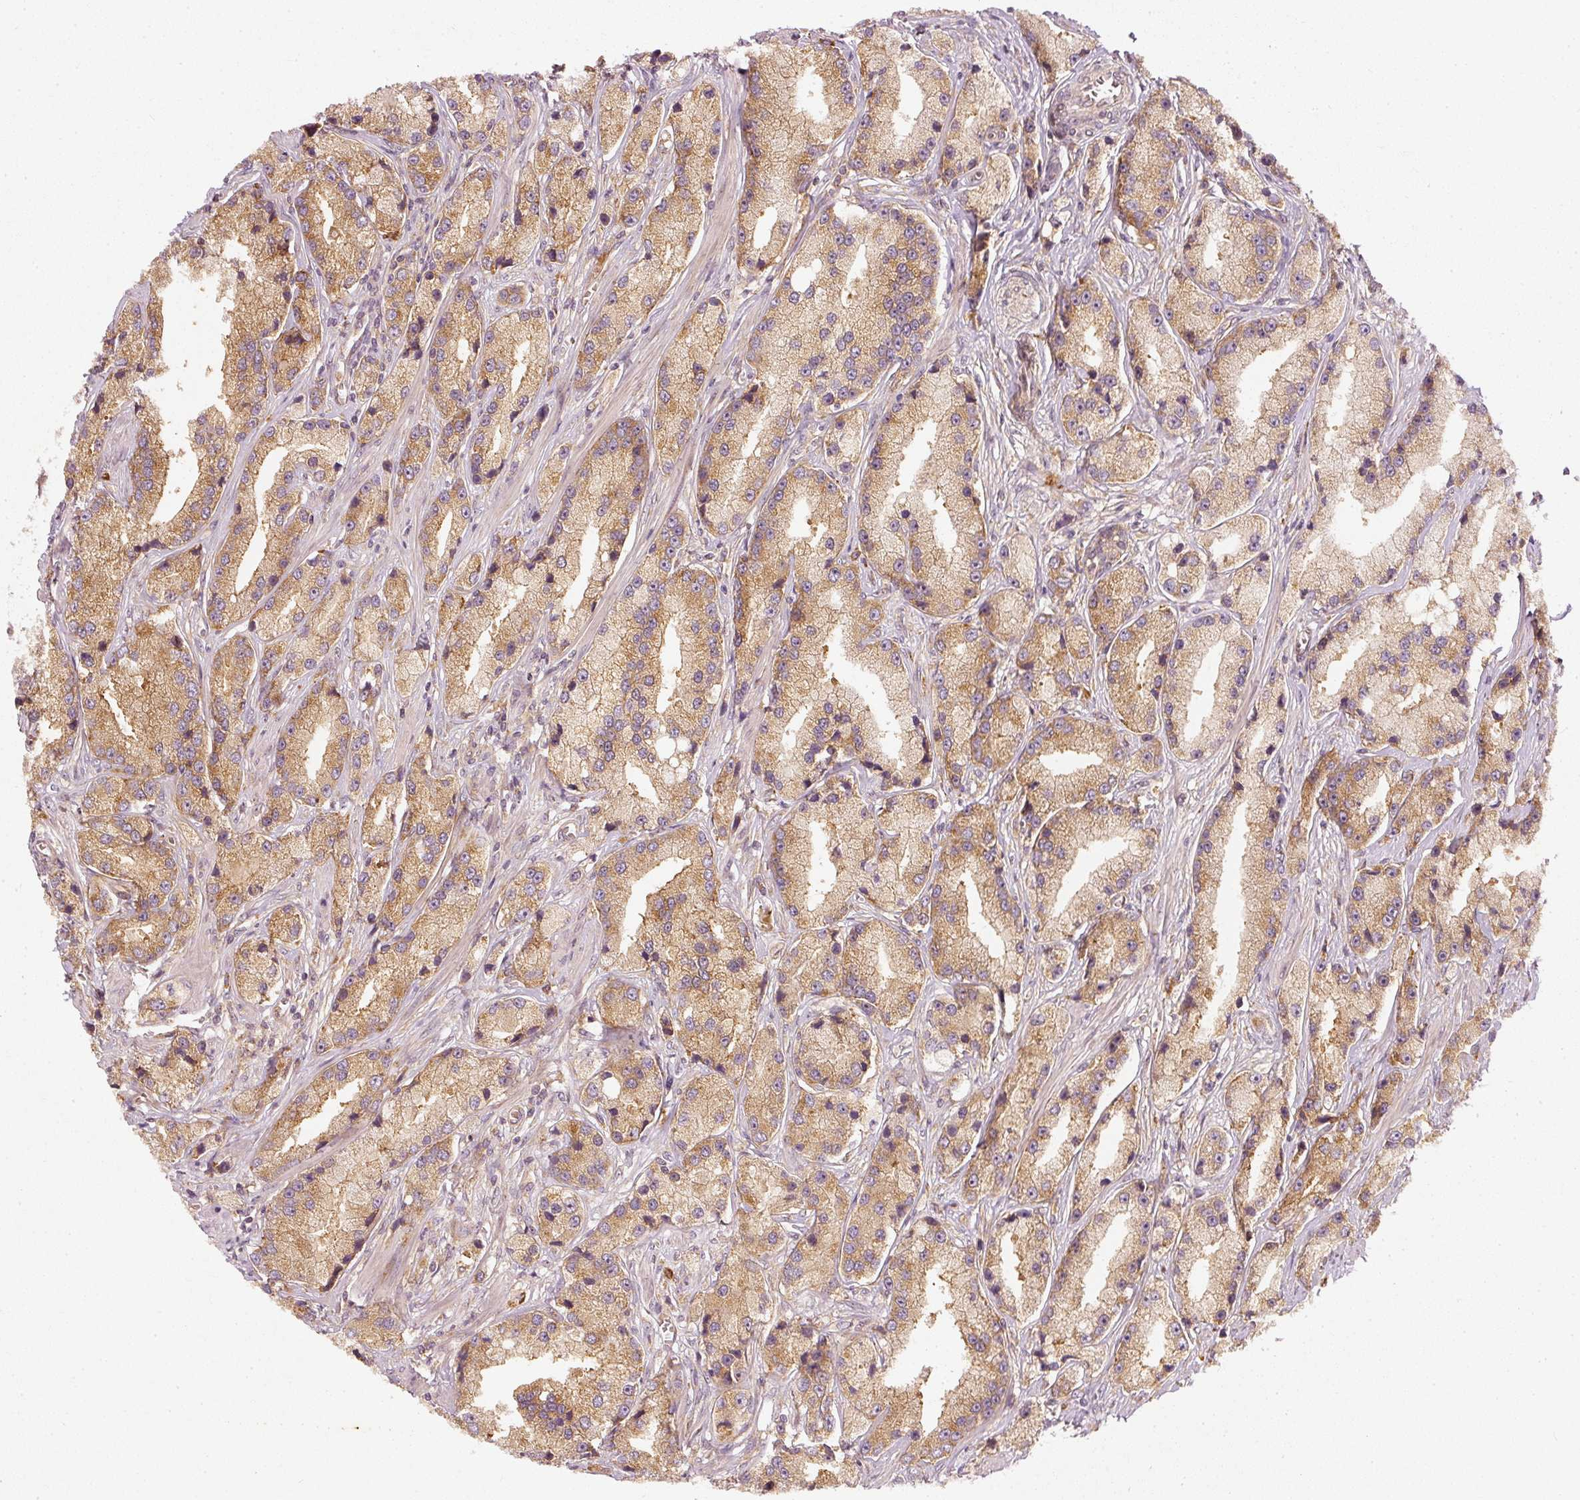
{"staining": {"intensity": "moderate", "quantity": ">75%", "location": "cytoplasmic/membranous"}, "tissue": "prostate cancer", "cell_type": "Tumor cells", "image_type": "cancer", "snomed": [{"axis": "morphology", "description": "Adenocarcinoma, High grade"}, {"axis": "topography", "description": "Prostate"}], "caption": "Protein staining of prostate cancer tissue demonstrates moderate cytoplasmic/membranous staining in approximately >75% of tumor cells. (DAB (3,3'-diaminobenzidine) IHC, brown staining for protein, blue staining for nuclei).", "gene": "ZNF580", "patient": {"sex": "male", "age": 74}}